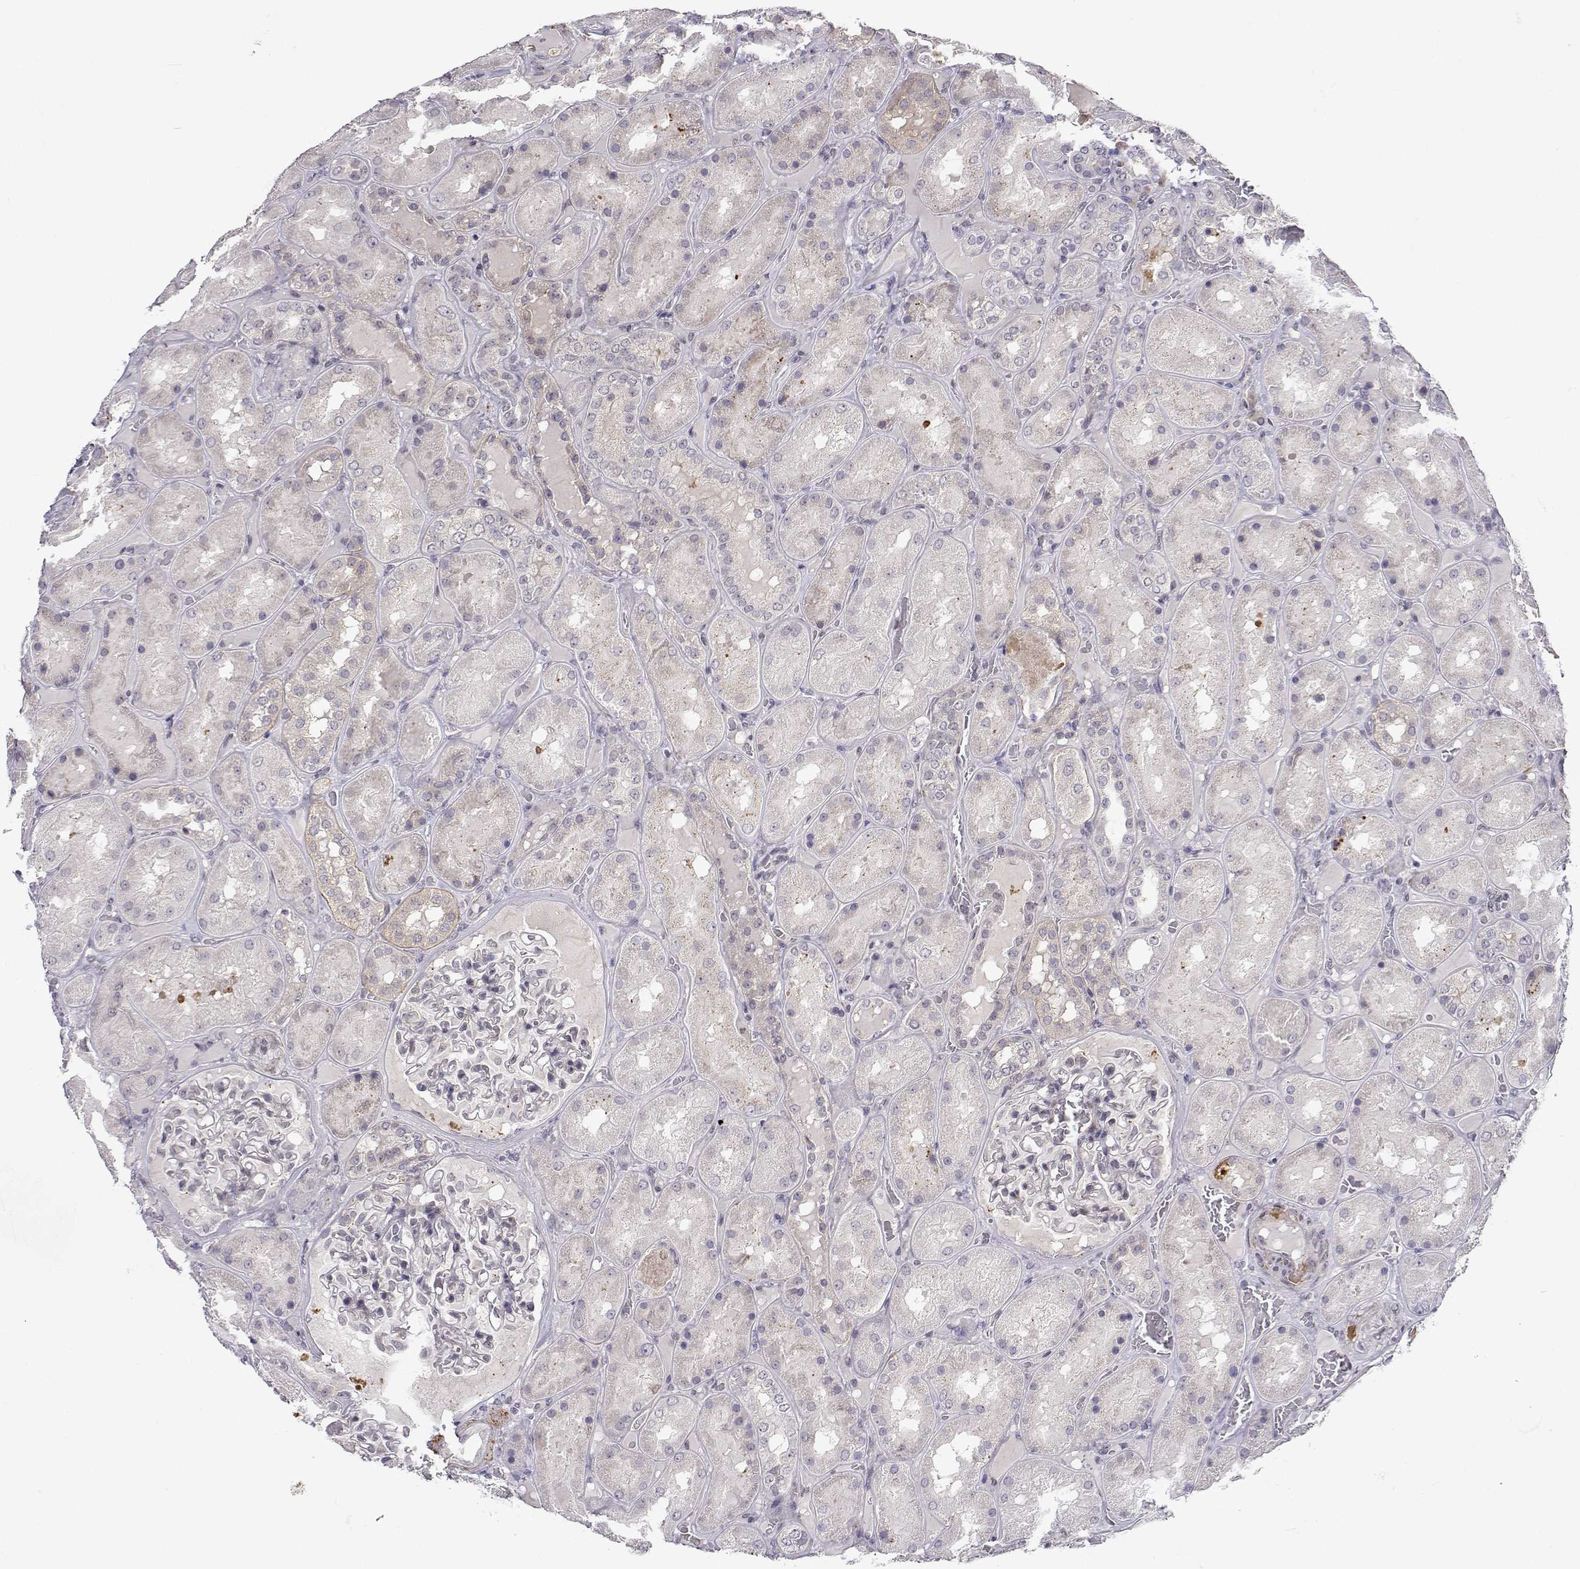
{"staining": {"intensity": "negative", "quantity": "none", "location": "none"}, "tissue": "kidney", "cell_type": "Cells in glomeruli", "image_type": "normal", "snomed": [{"axis": "morphology", "description": "Normal tissue, NOS"}, {"axis": "topography", "description": "Kidney"}], "caption": "Immunohistochemical staining of normal human kidney shows no significant staining in cells in glomeruli.", "gene": "SLC6A3", "patient": {"sex": "male", "age": 73}}